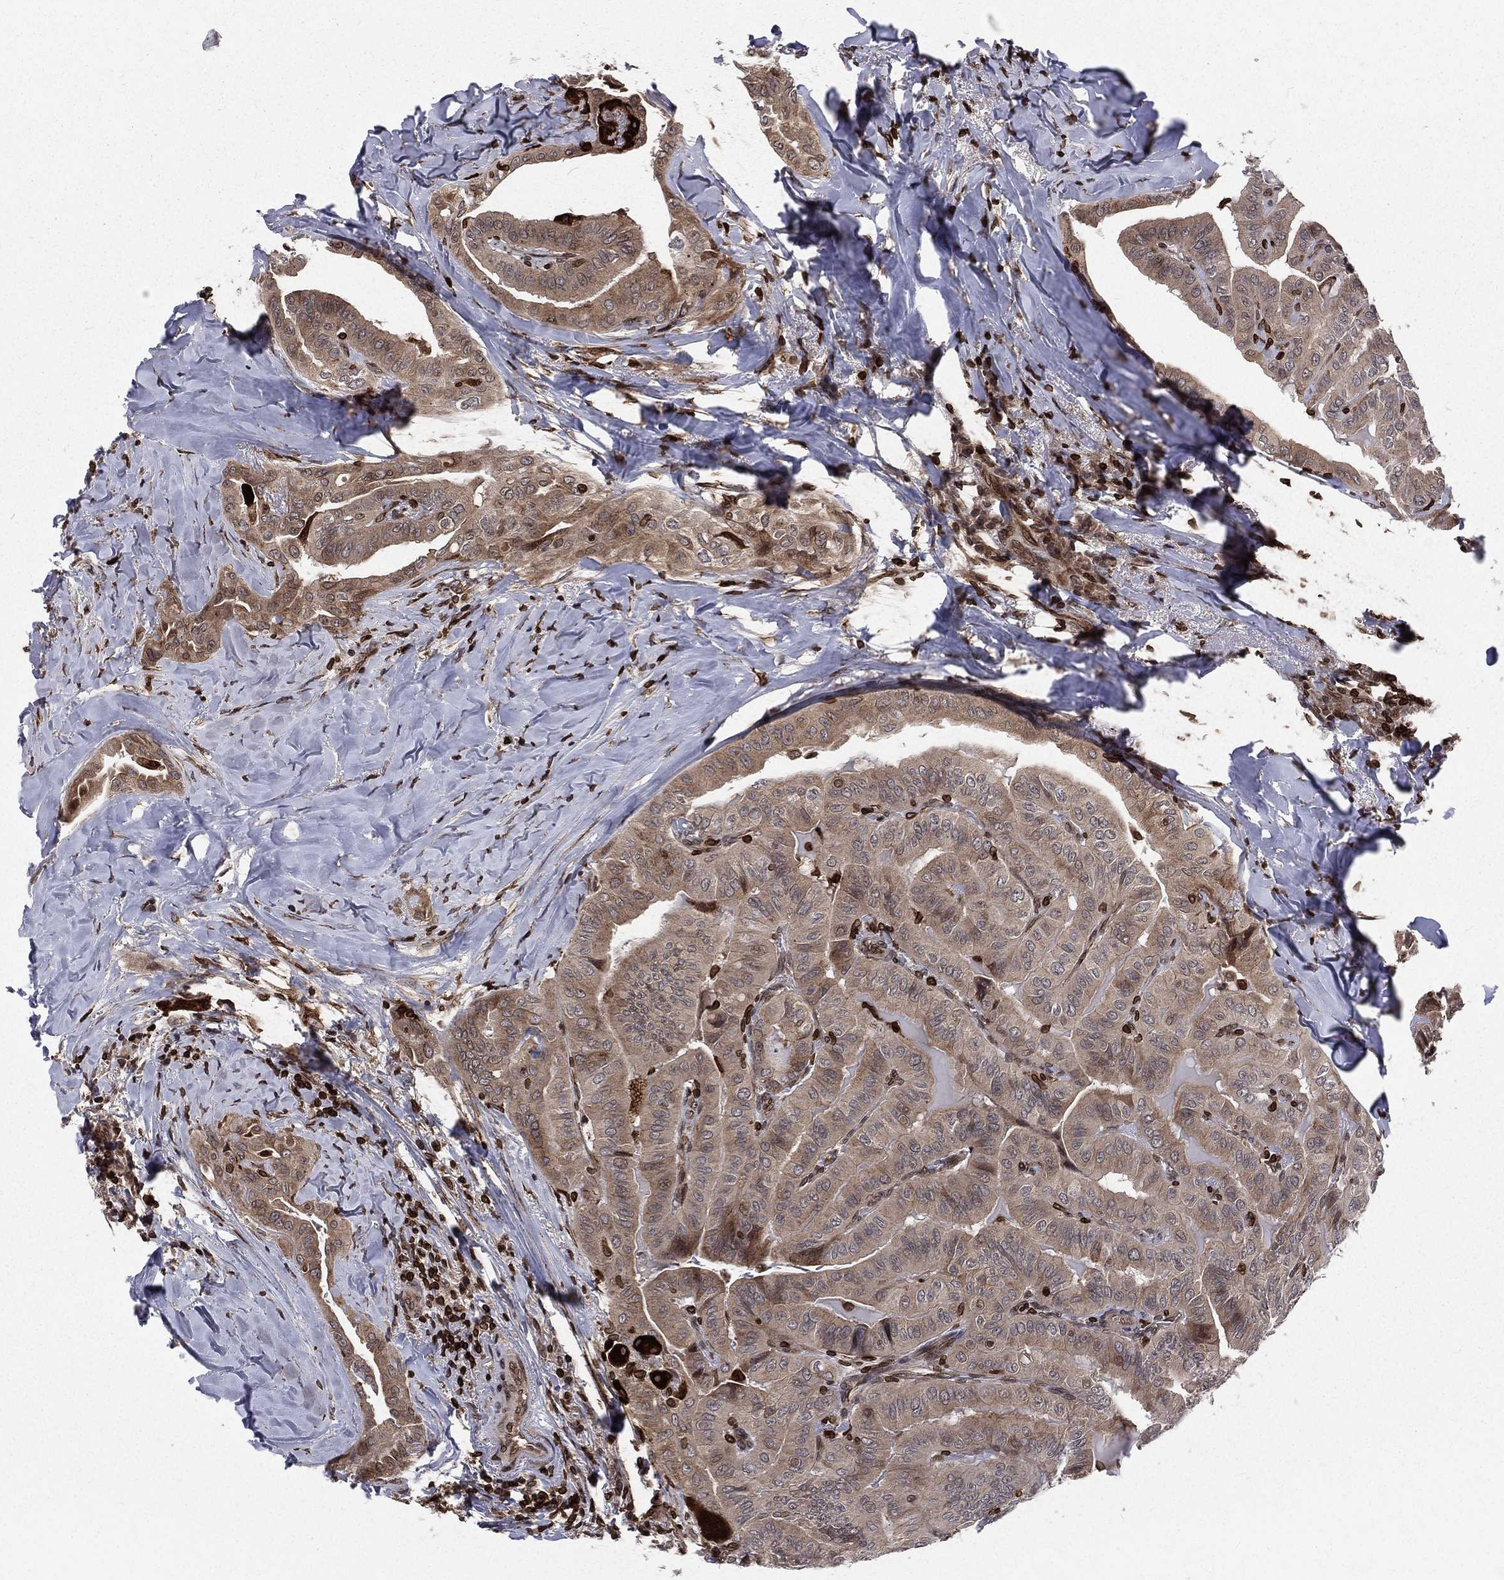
{"staining": {"intensity": "weak", "quantity": "<25%", "location": "cytoplasmic/membranous"}, "tissue": "thyroid cancer", "cell_type": "Tumor cells", "image_type": "cancer", "snomed": [{"axis": "morphology", "description": "Papillary adenocarcinoma, NOS"}, {"axis": "topography", "description": "Thyroid gland"}], "caption": "Thyroid papillary adenocarcinoma was stained to show a protein in brown. There is no significant positivity in tumor cells.", "gene": "LBR", "patient": {"sex": "female", "age": 68}}